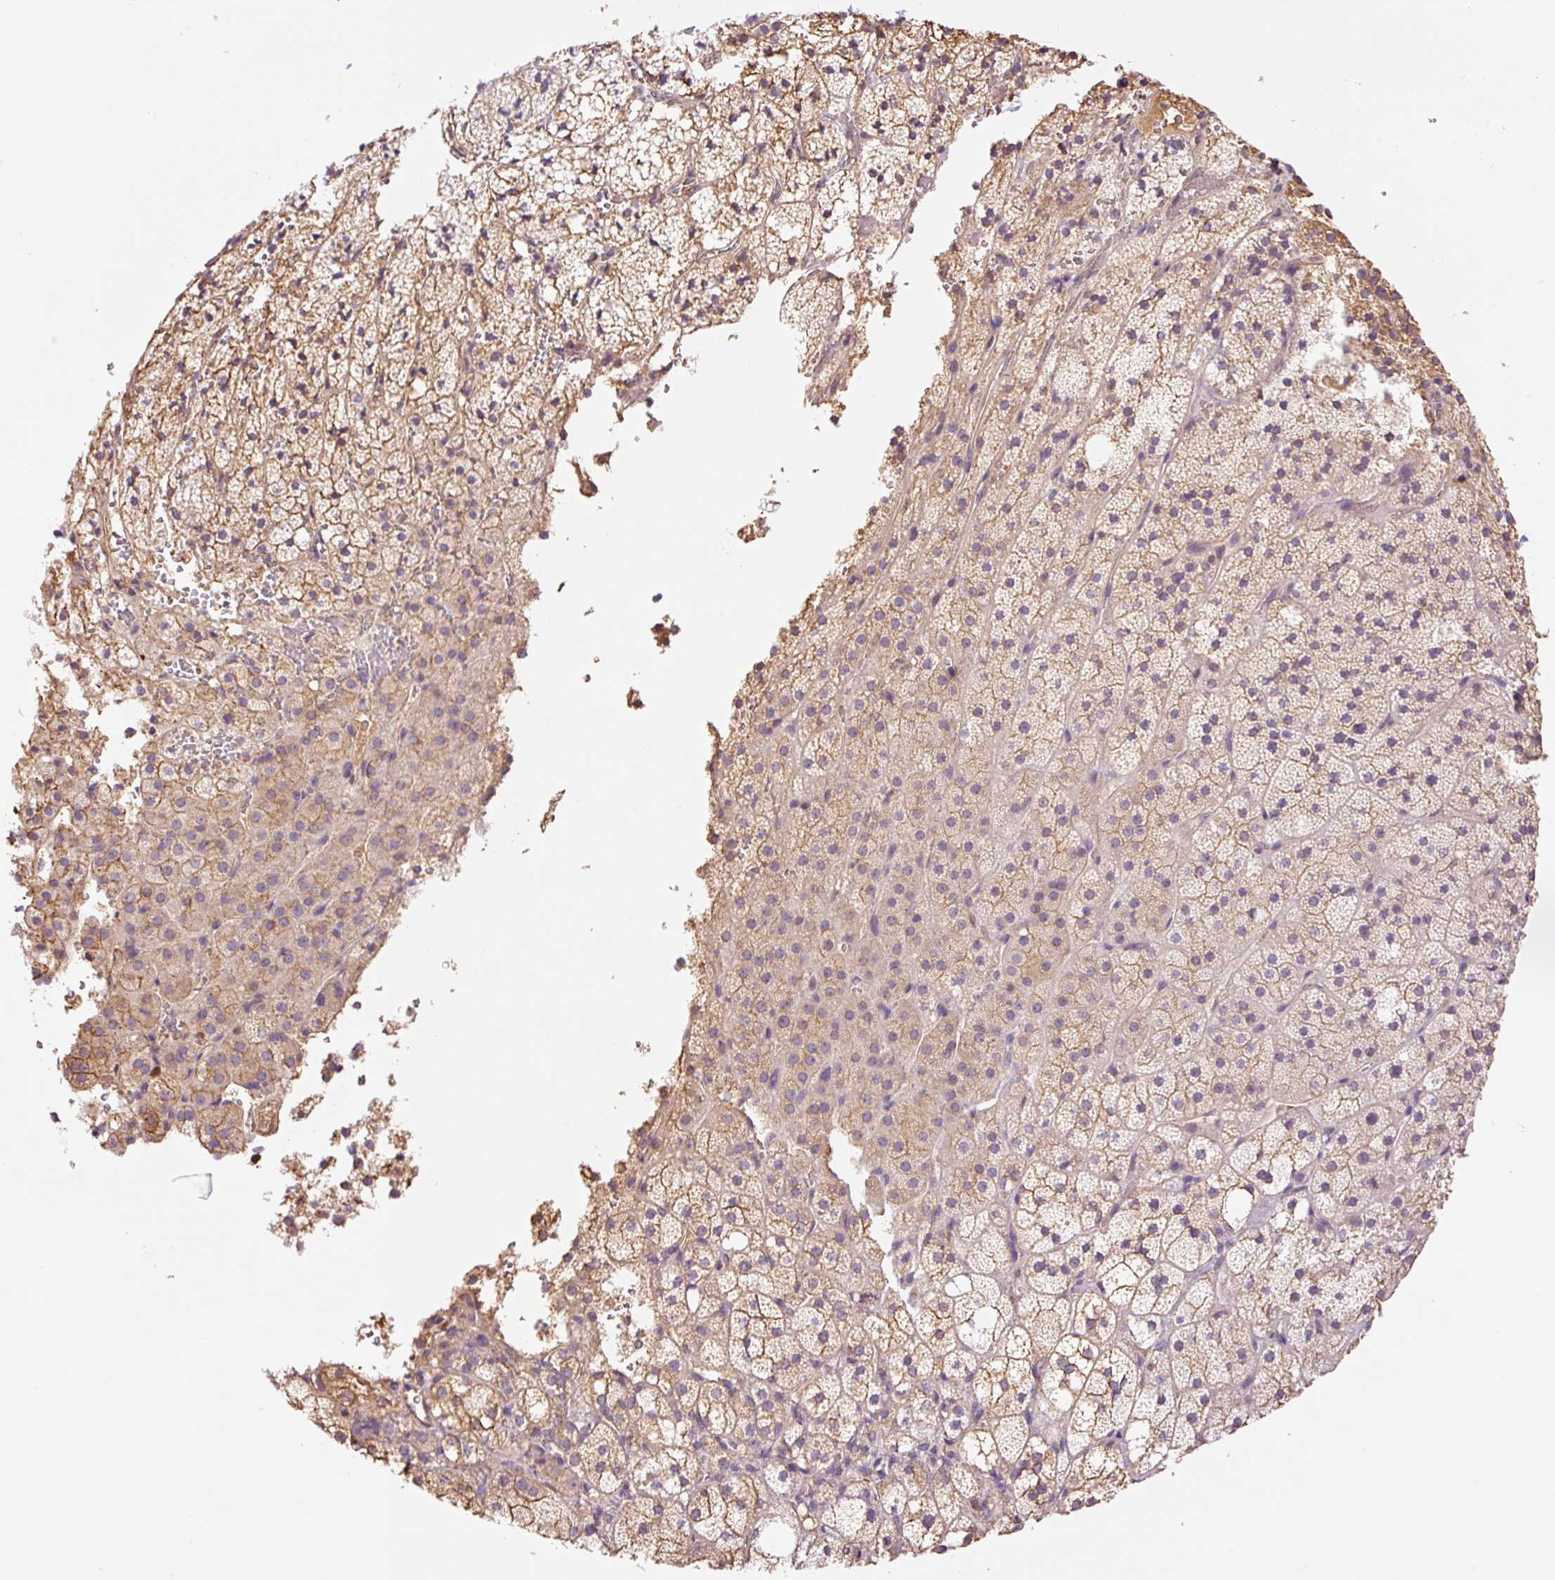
{"staining": {"intensity": "moderate", "quantity": "25%-75%", "location": "cytoplasmic/membranous"}, "tissue": "adrenal gland", "cell_type": "Glandular cells", "image_type": "normal", "snomed": [{"axis": "morphology", "description": "Normal tissue, NOS"}, {"axis": "topography", "description": "Adrenal gland"}], "caption": "Benign adrenal gland displays moderate cytoplasmic/membranous staining in about 25%-75% of glandular cells, visualized by immunohistochemistry.", "gene": "PPP1R1B", "patient": {"sex": "male", "age": 53}}